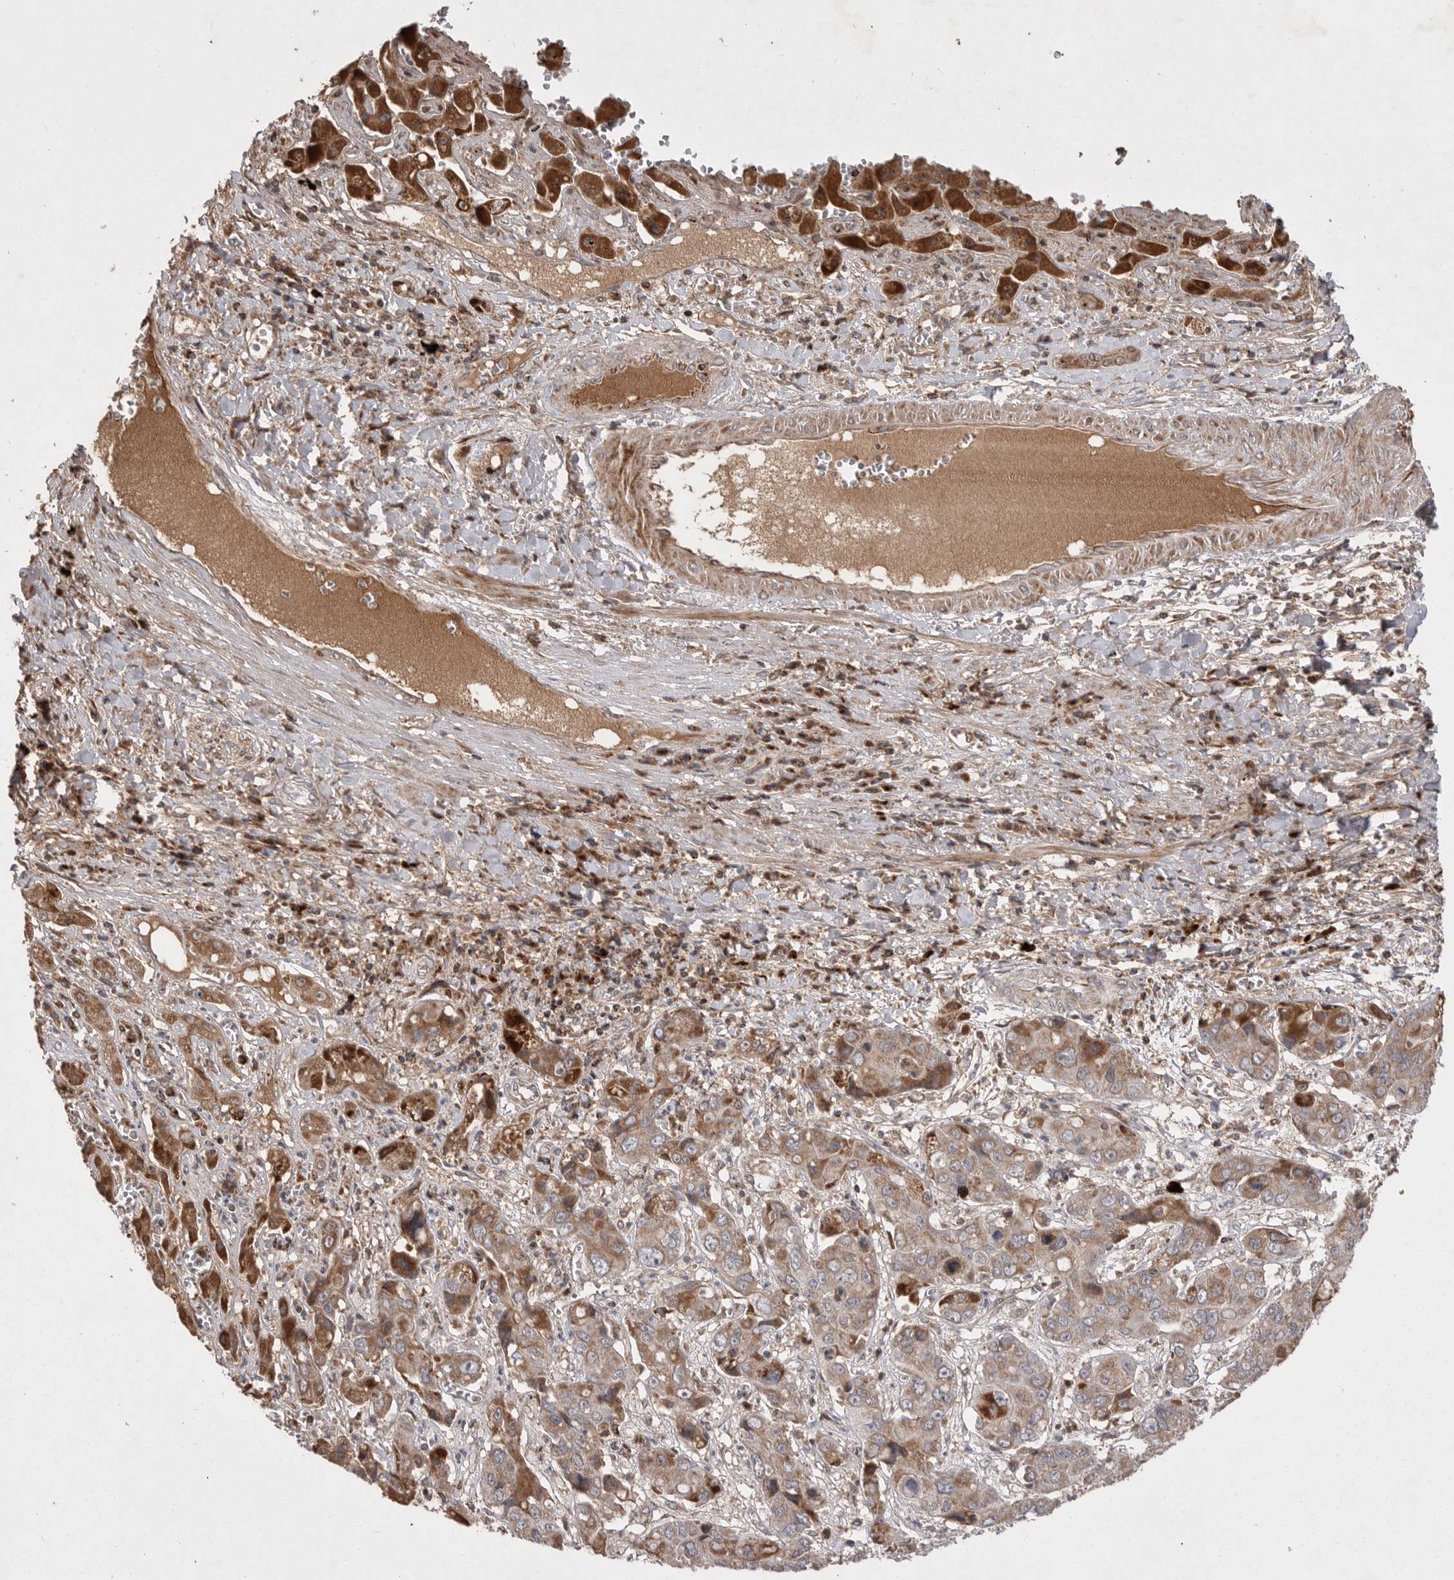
{"staining": {"intensity": "moderate", "quantity": ">75%", "location": "cytoplasmic/membranous"}, "tissue": "liver cancer", "cell_type": "Tumor cells", "image_type": "cancer", "snomed": [{"axis": "morphology", "description": "Cholangiocarcinoma"}, {"axis": "topography", "description": "Liver"}], "caption": "Immunohistochemical staining of human cholangiocarcinoma (liver) reveals medium levels of moderate cytoplasmic/membranous expression in approximately >75% of tumor cells. (DAB = brown stain, brightfield microscopy at high magnification).", "gene": "KYAT3", "patient": {"sex": "male", "age": 67}}